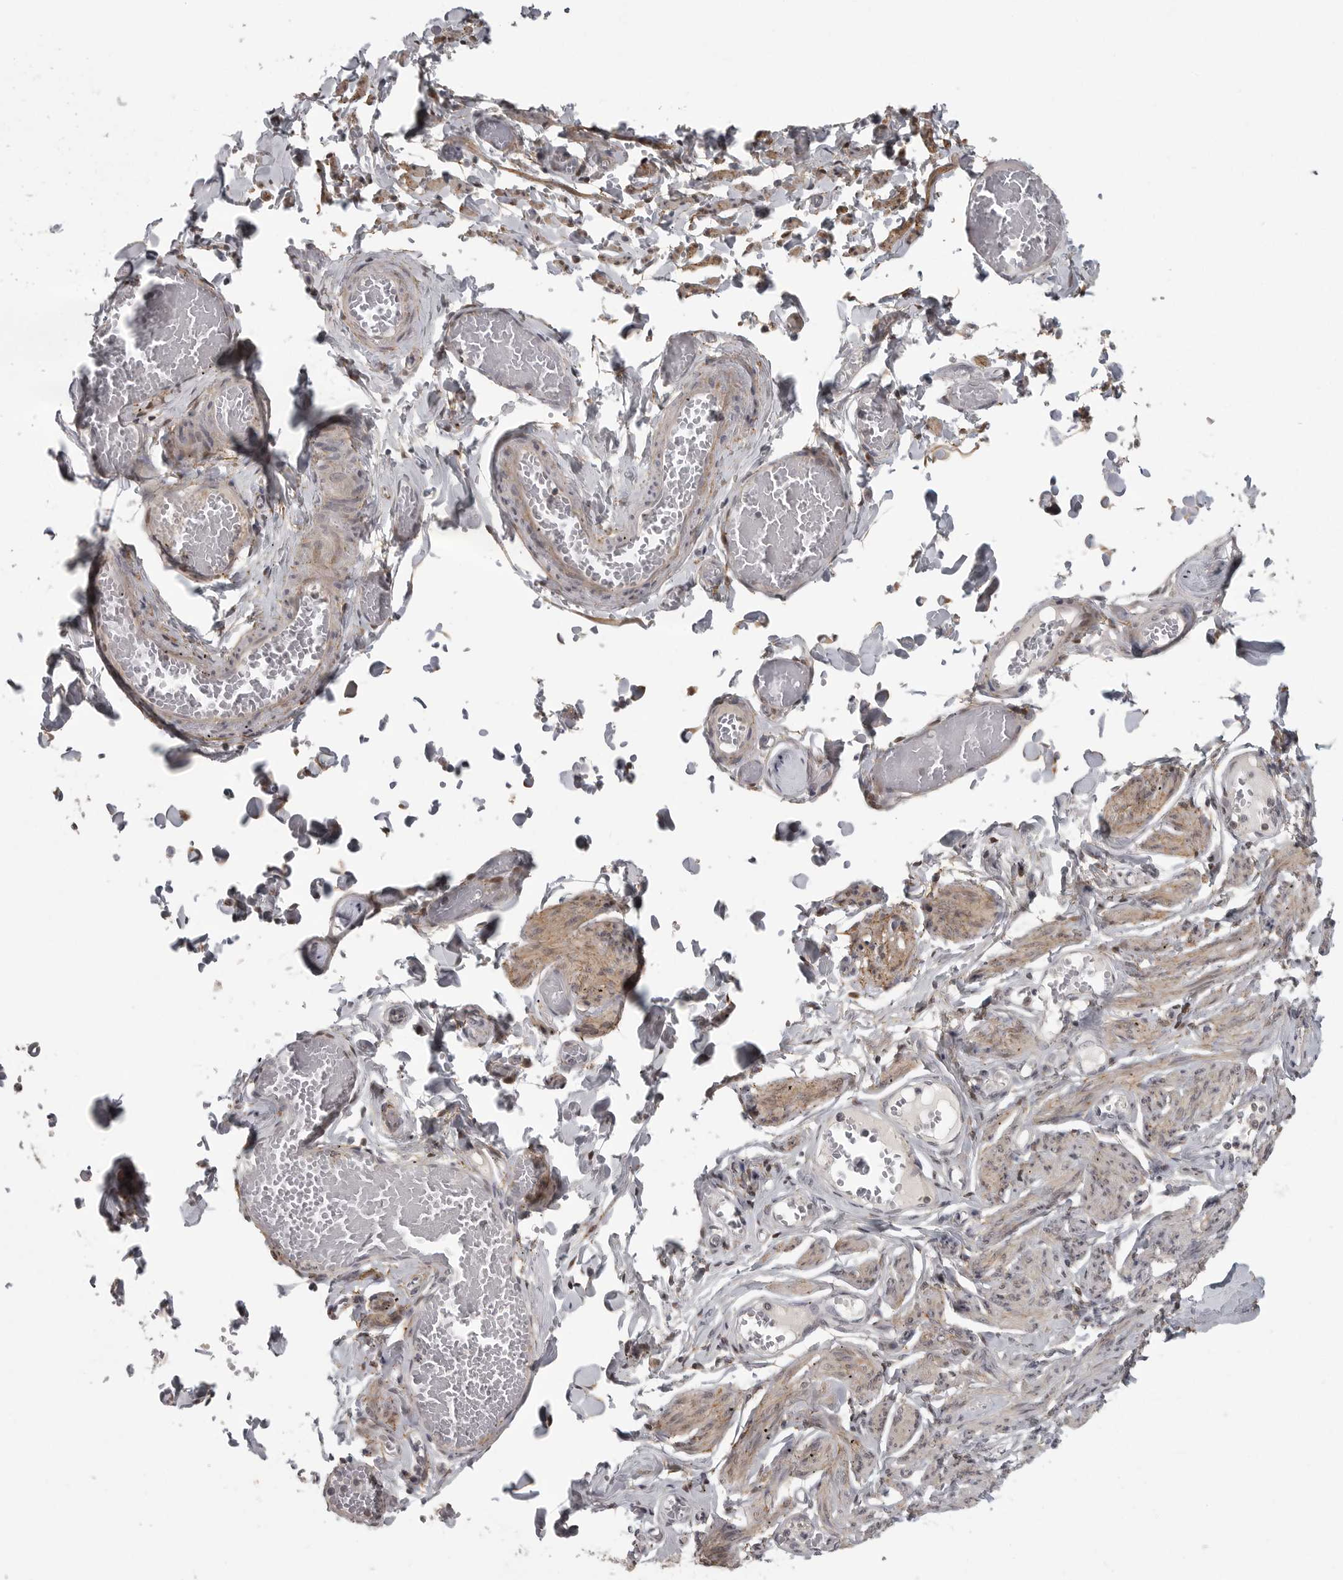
{"staining": {"intensity": "moderate", "quantity": "25%-75%", "location": "cytoplasmic/membranous"}, "tissue": "adipose tissue", "cell_type": "Adipocytes", "image_type": "normal", "snomed": [{"axis": "morphology", "description": "Normal tissue, NOS"}, {"axis": "topography", "description": "Vascular tissue"}, {"axis": "topography", "description": "Fallopian tube"}, {"axis": "topography", "description": "Ovary"}], "caption": "Protein analysis of benign adipose tissue exhibits moderate cytoplasmic/membranous expression in approximately 25%-75% of adipocytes.", "gene": "UROD", "patient": {"sex": "female", "age": 67}}